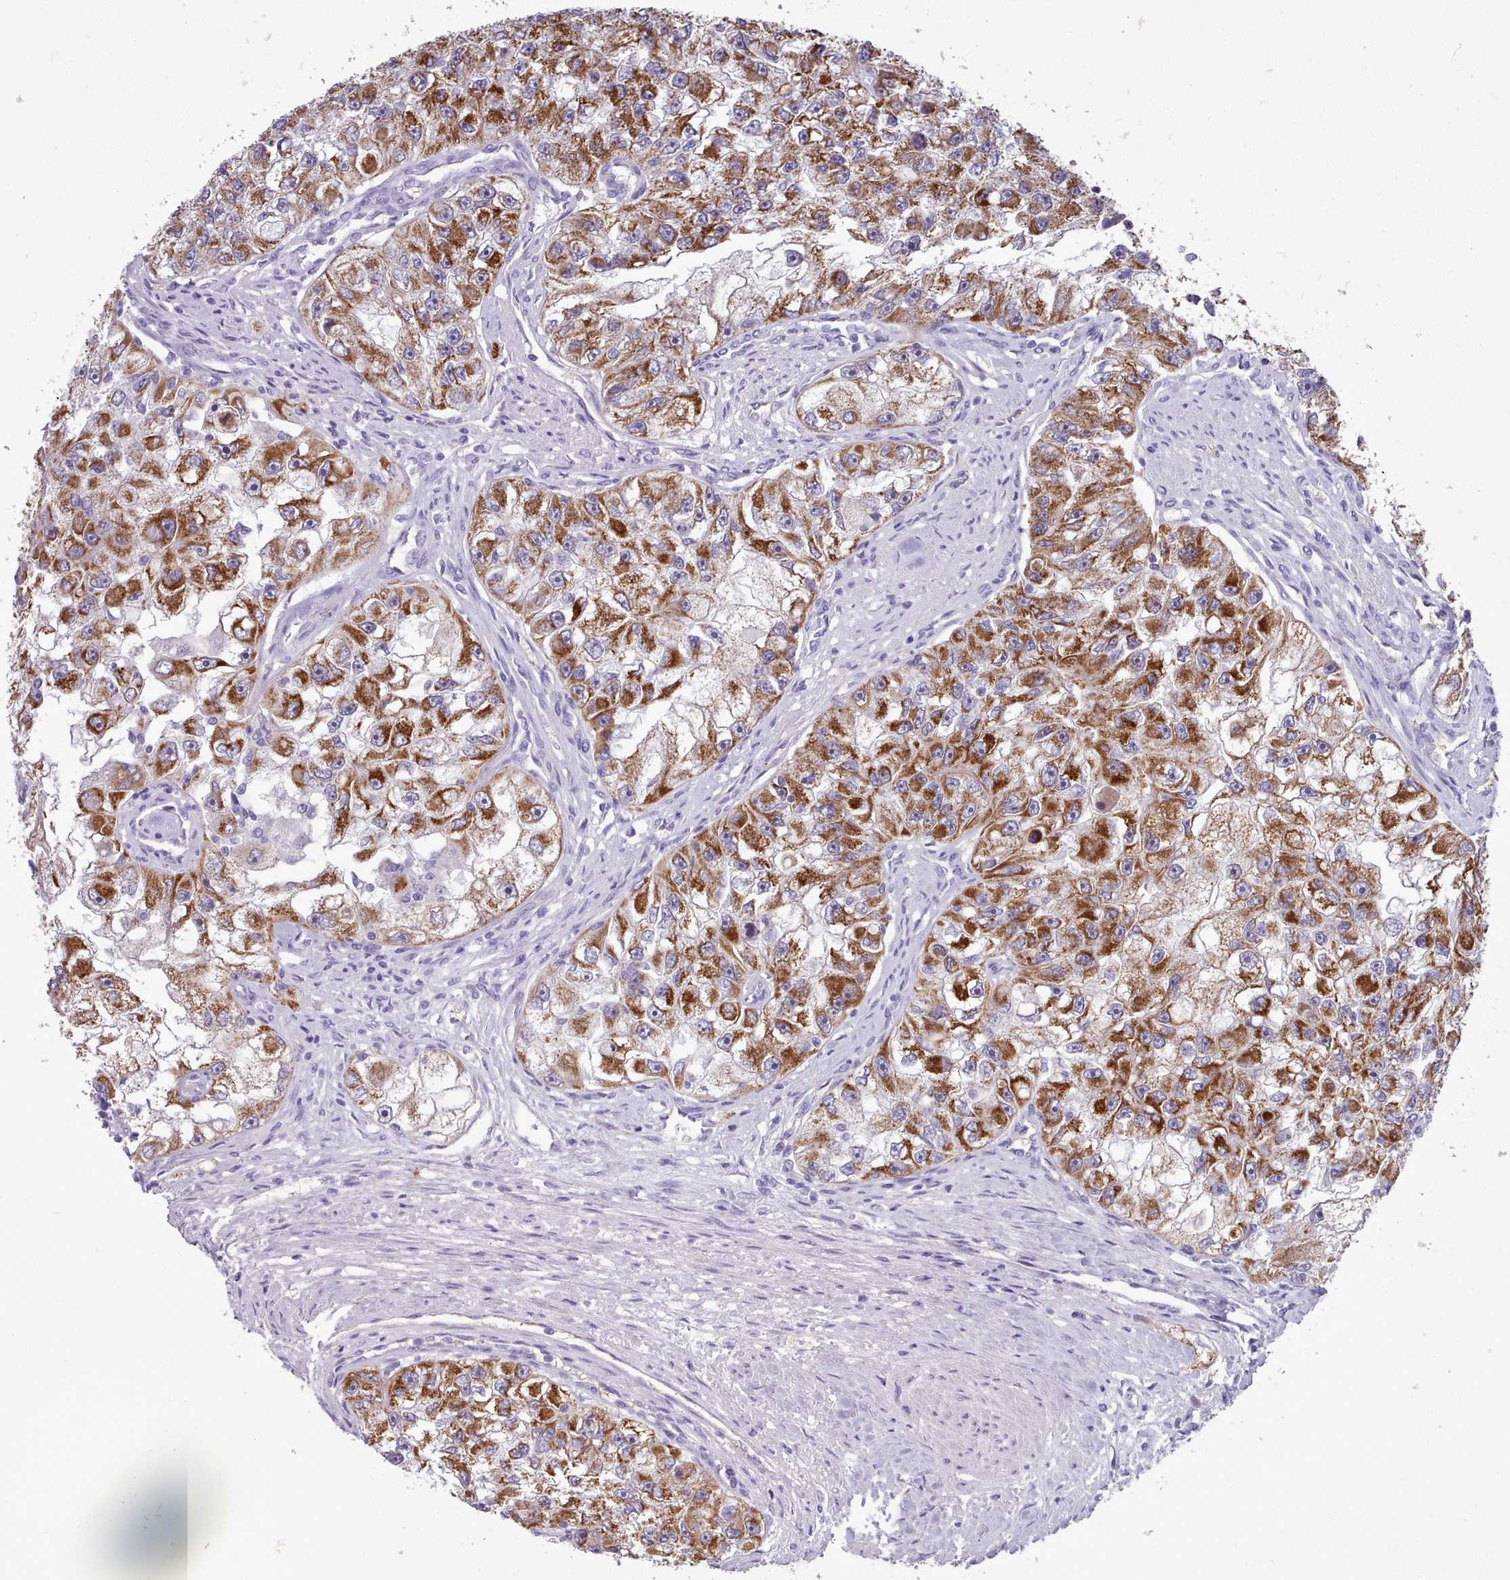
{"staining": {"intensity": "strong", "quantity": ">75%", "location": "cytoplasmic/membranous"}, "tissue": "renal cancer", "cell_type": "Tumor cells", "image_type": "cancer", "snomed": [{"axis": "morphology", "description": "Adenocarcinoma, NOS"}, {"axis": "topography", "description": "Kidney"}], "caption": "Immunohistochemistry (IHC) staining of renal adenocarcinoma, which shows high levels of strong cytoplasmic/membranous expression in approximately >75% of tumor cells indicating strong cytoplasmic/membranous protein positivity. The staining was performed using DAB (brown) for protein detection and nuclei were counterstained in hematoxylin (blue).", "gene": "AK4", "patient": {"sex": "male", "age": 63}}